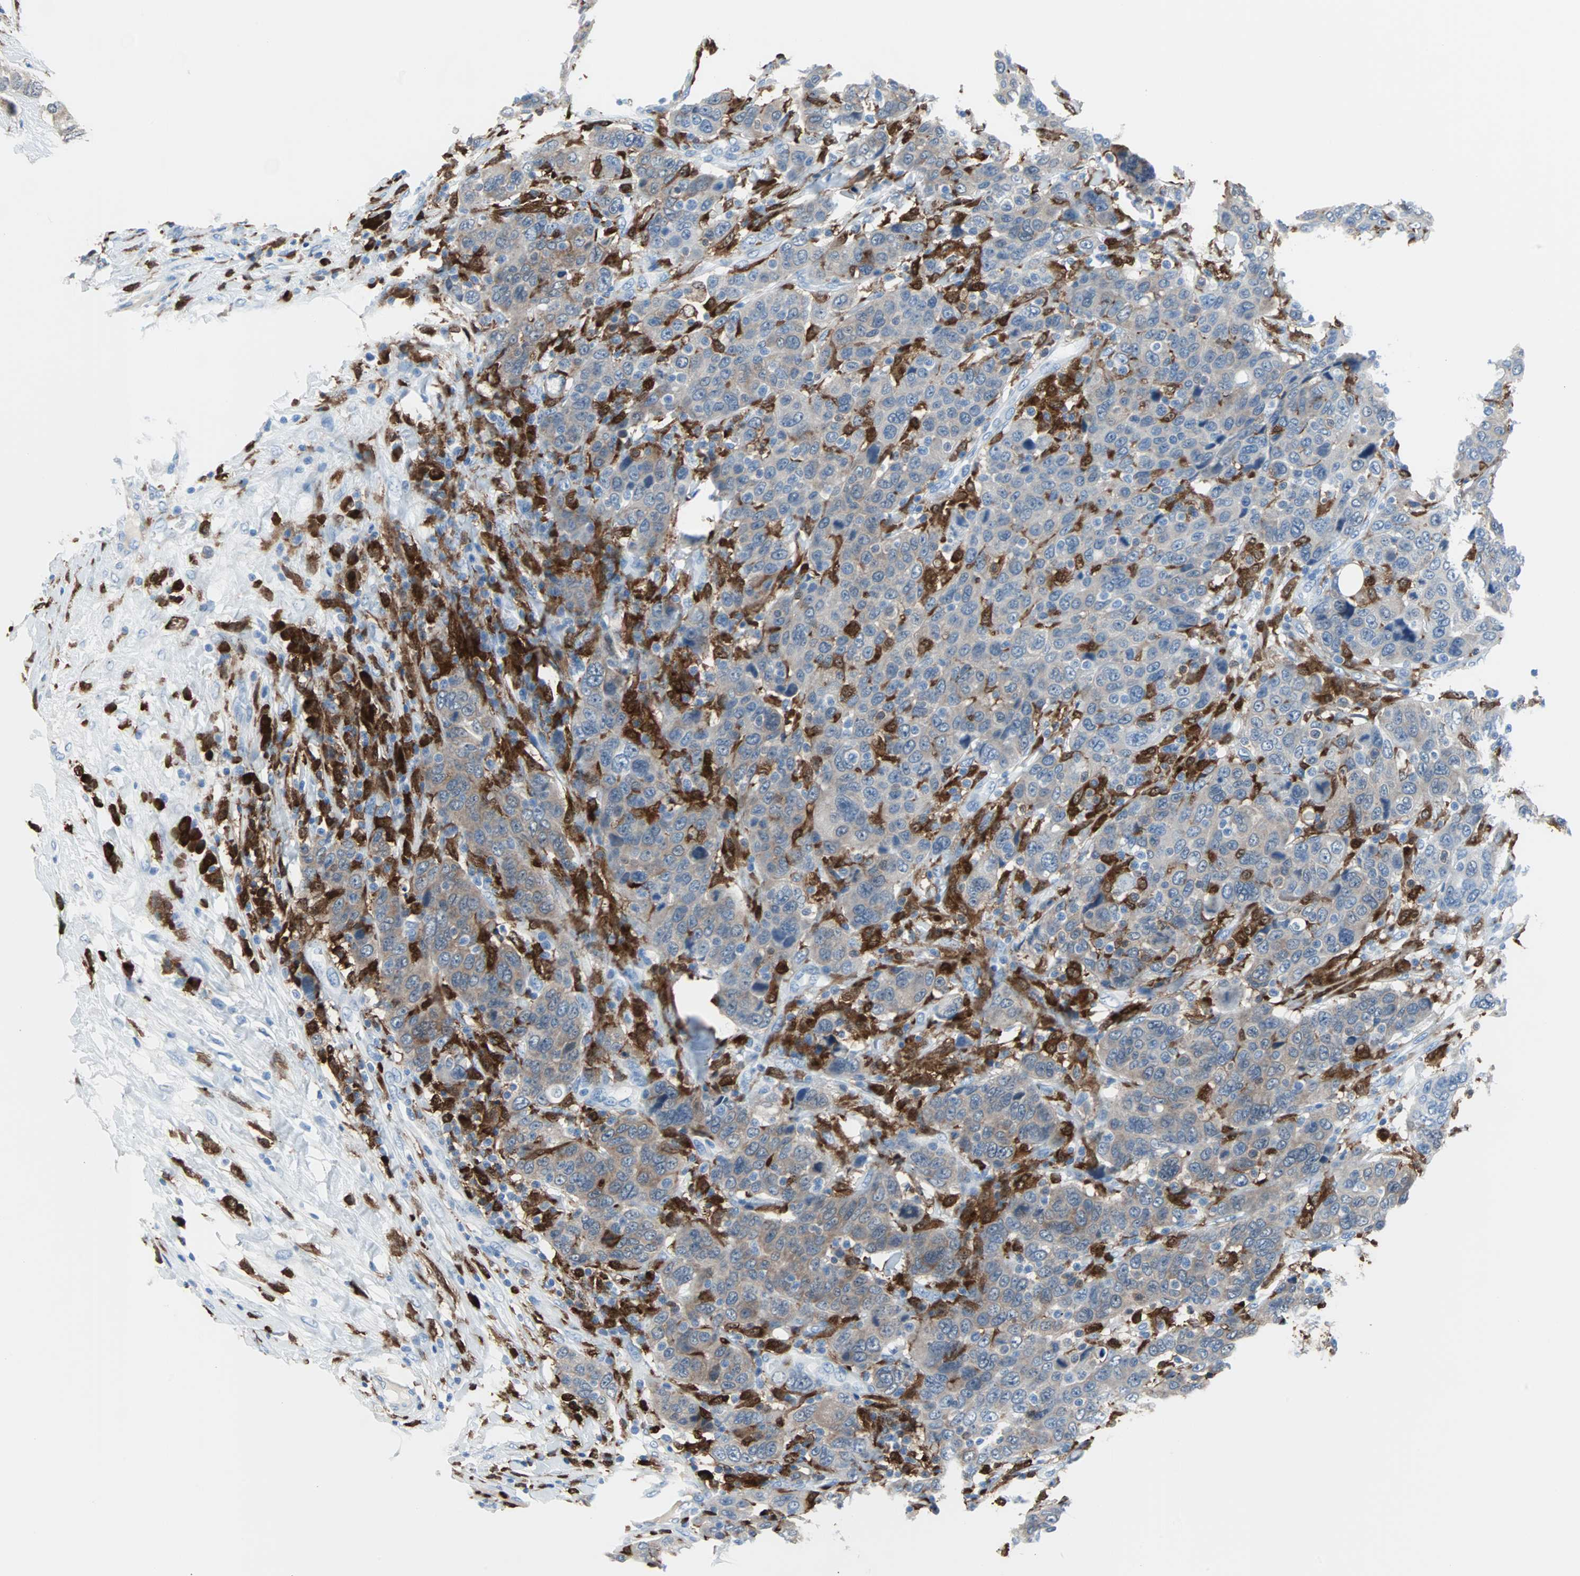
{"staining": {"intensity": "weak", "quantity": ">75%", "location": "cytoplasmic/membranous"}, "tissue": "breast cancer", "cell_type": "Tumor cells", "image_type": "cancer", "snomed": [{"axis": "morphology", "description": "Duct carcinoma"}, {"axis": "topography", "description": "Breast"}], "caption": "High-magnification brightfield microscopy of breast cancer (intraductal carcinoma) stained with DAB (brown) and counterstained with hematoxylin (blue). tumor cells exhibit weak cytoplasmic/membranous expression is identified in approximately>75% of cells. (Brightfield microscopy of DAB IHC at high magnification).", "gene": "SYK", "patient": {"sex": "female", "age": 37}}